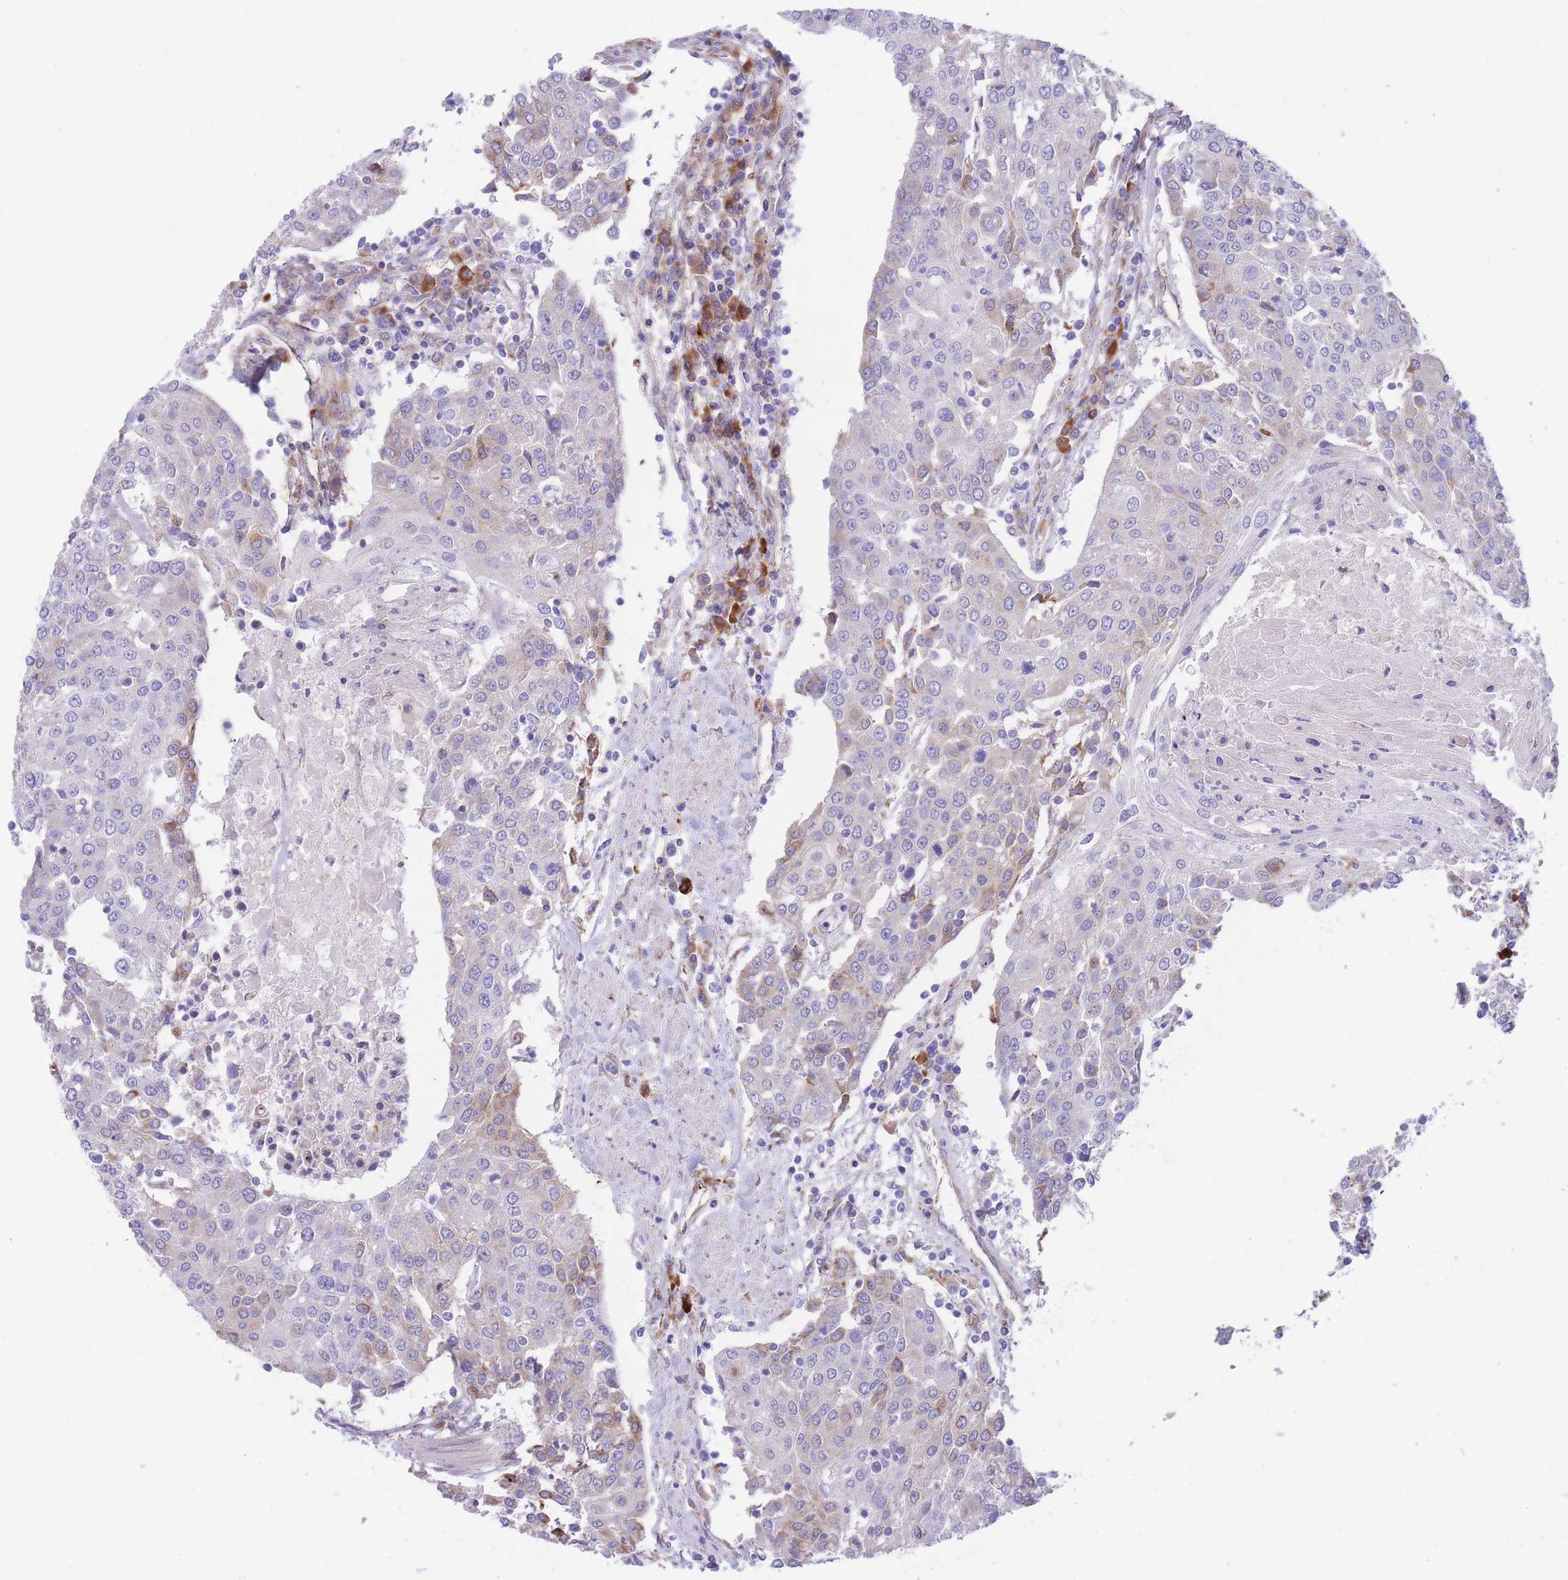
{"staining": {"intensity": "negative", "quantity": "none", "location": "none"}, "tissue": "urothelial cancer", "cell_type": "Tumor cells", "image_type": "cancer", "snomed": [{"axis": "morphology", "description": "Urothelial carcinoma, High grade"}, {"axis": "topography", "description": "Urinary bladder"}], "caption": "High magnification brightfield microscopy of urothelial cancer stained with DAB (3,3'-diaminobenzidine) (brown) and counterstained with hematoxylin (blue): tumor cells show no significant expression.", "gene": "DET1", "patient": {"sex": "female", "age": 85}}